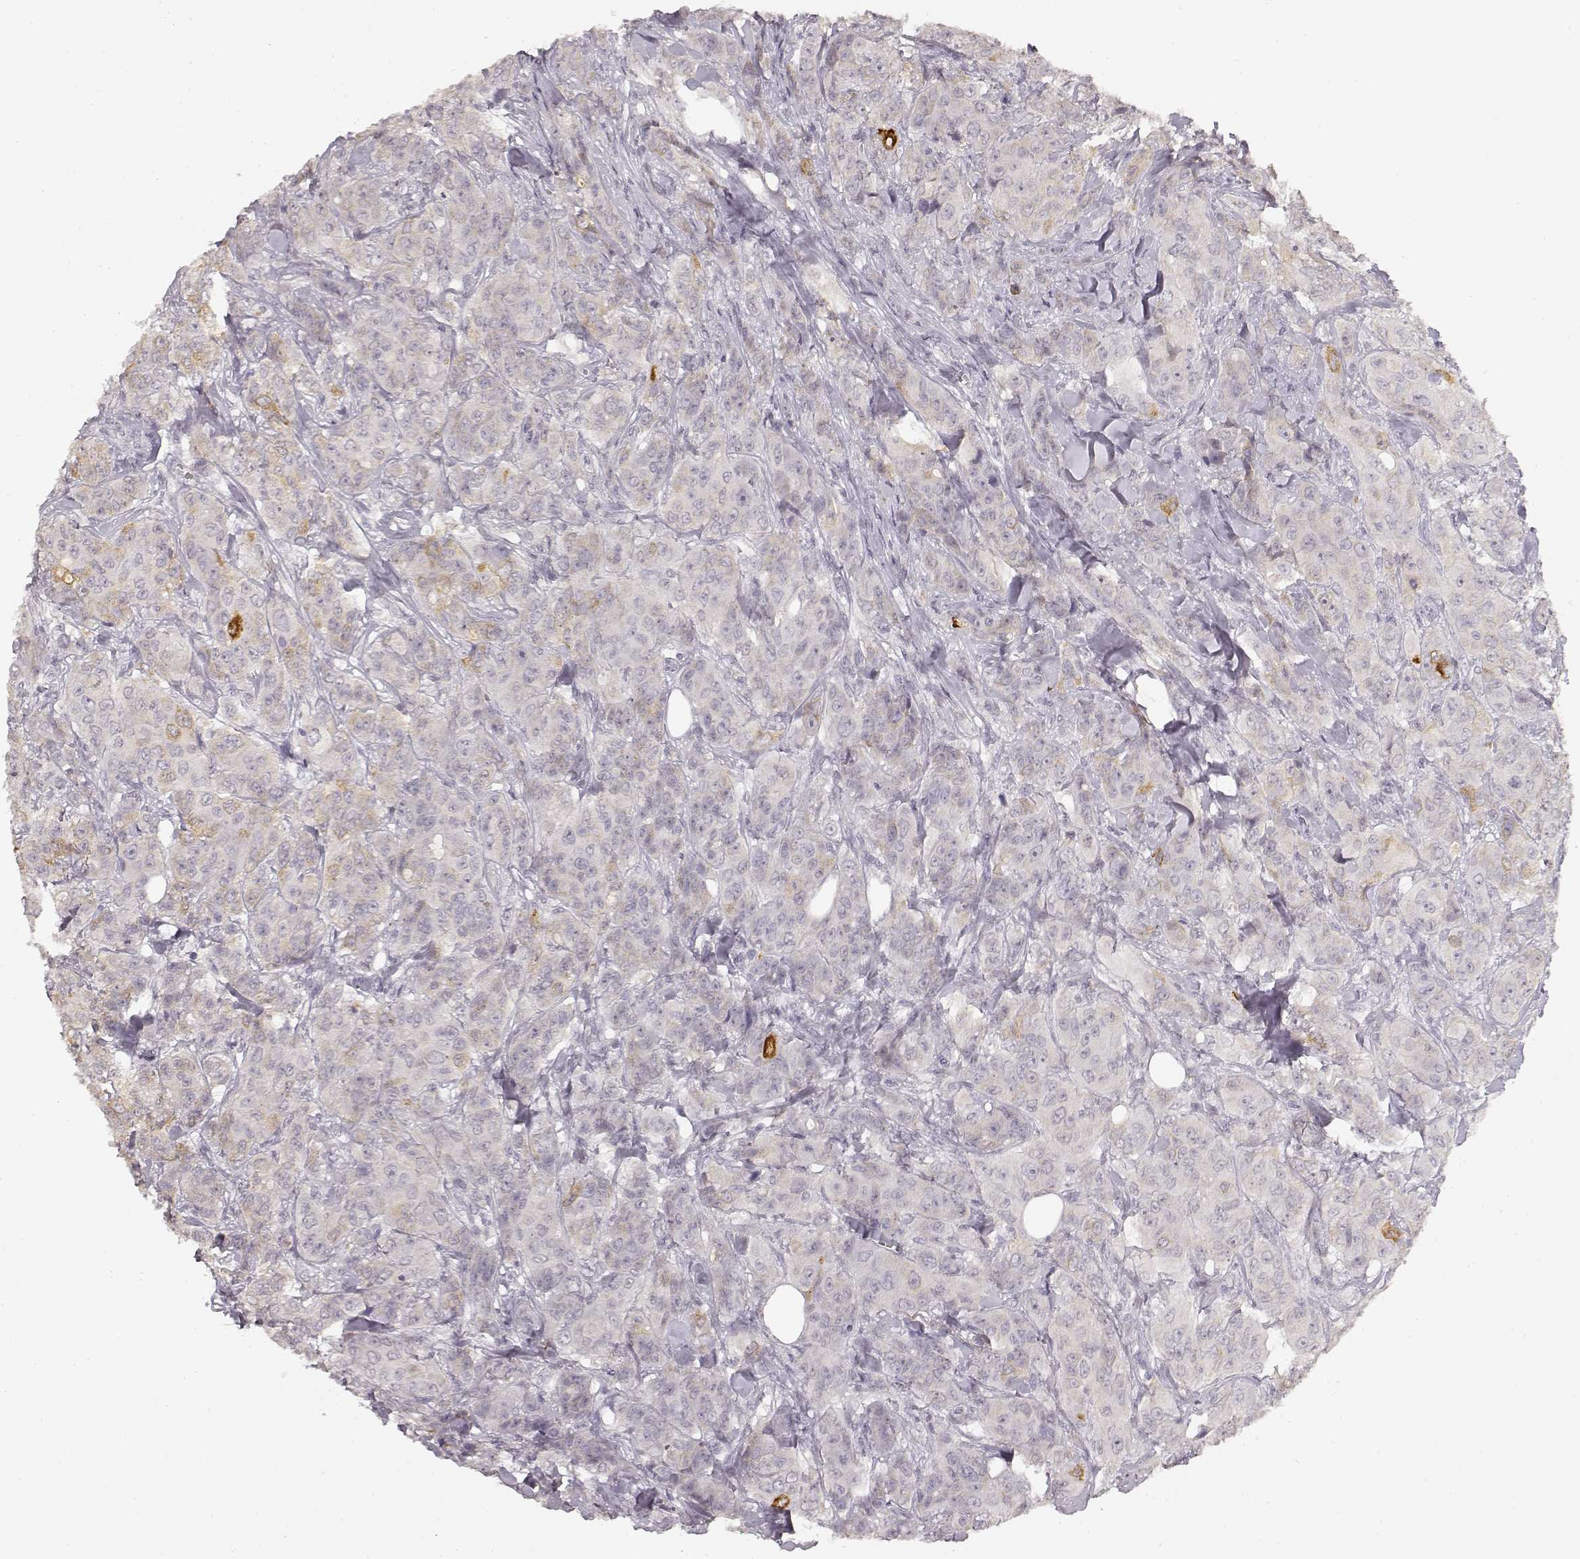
{"staining": {"intensity": "weak", "quantity": "25%-75%", "location": "cytoplasmic/membranous"}, "tissue": "breast cancer", "cell_type": "Tumor cells", "image_type": "cancer", "snomed": [{"axis": "morphology", "description": "Duct carcinoma"}, {"axis": "topography", "description": "Breast"}], "caption": "Immunohistochemical staining of human intraductal carcinoma (breast) reveals low levels of weak cytoplasmic/membranous protein staining in about 25%-75% of tumor cells.", "gene": "LAMC2", "patient": {"sex": "female", "age": 43}}